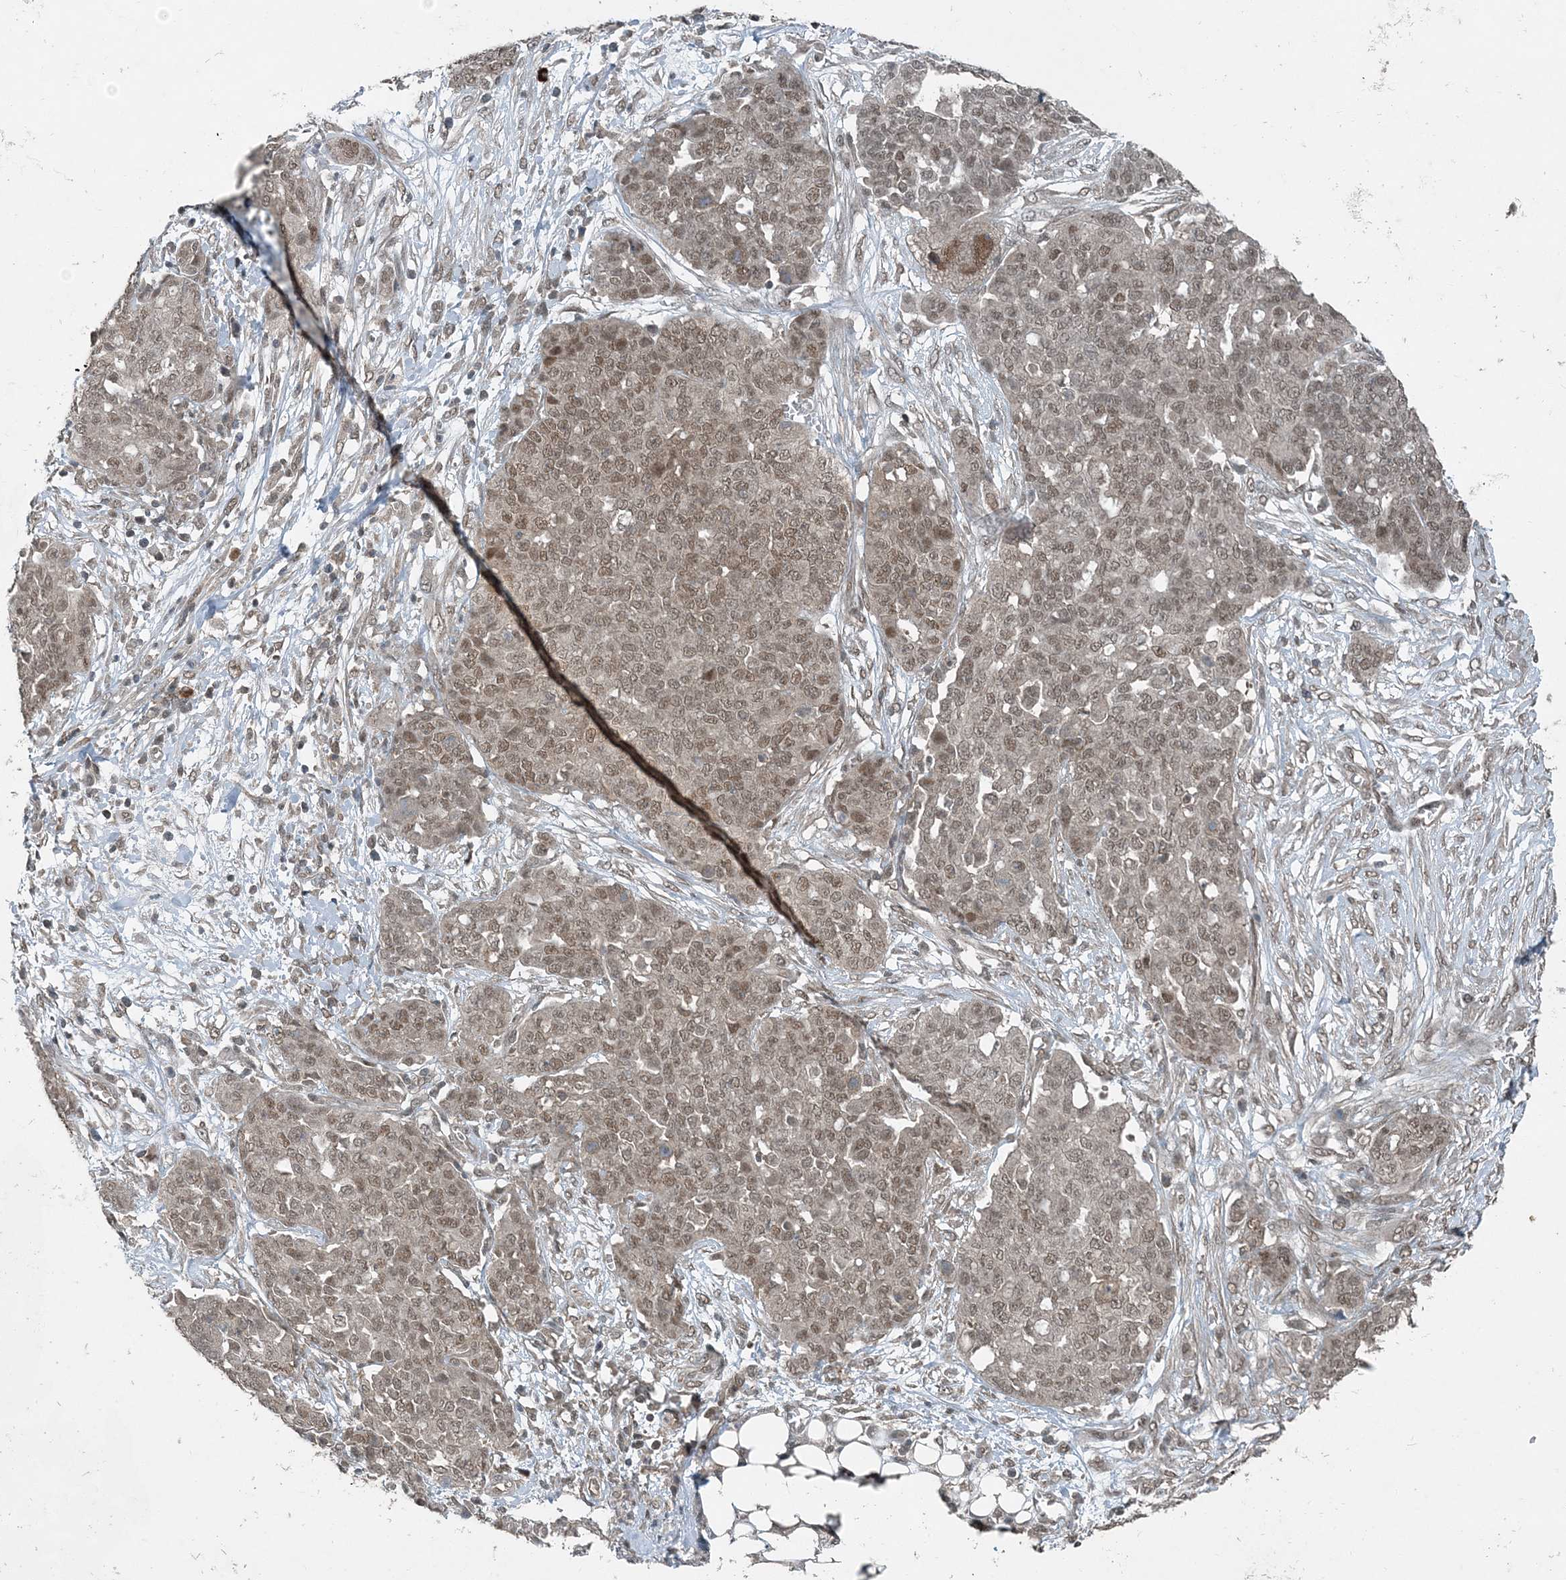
{"staining": {"intensity": "moderate", "quantity": ">75%", "location": "nuclear"}, "tissue": "ovarian cancer", "cell_type": "Tumor cells", "image_type": "cancer", "snomed": [{"axis": "morphology", "description": "Cystadenocarcinoma, serous, NOS"}, {"axis": "topography", "description": "Soft tissue"}, {"axis": "topography", "description": "Ovary"}], "caption": "Ovarian serous cystadenocarcinoma stained with immunohistochemistry displays moderate nuclear staining in about >75% of tumor cells.", "gene": "COPS7B", "patient": {"sex": "female", "age": 57}}